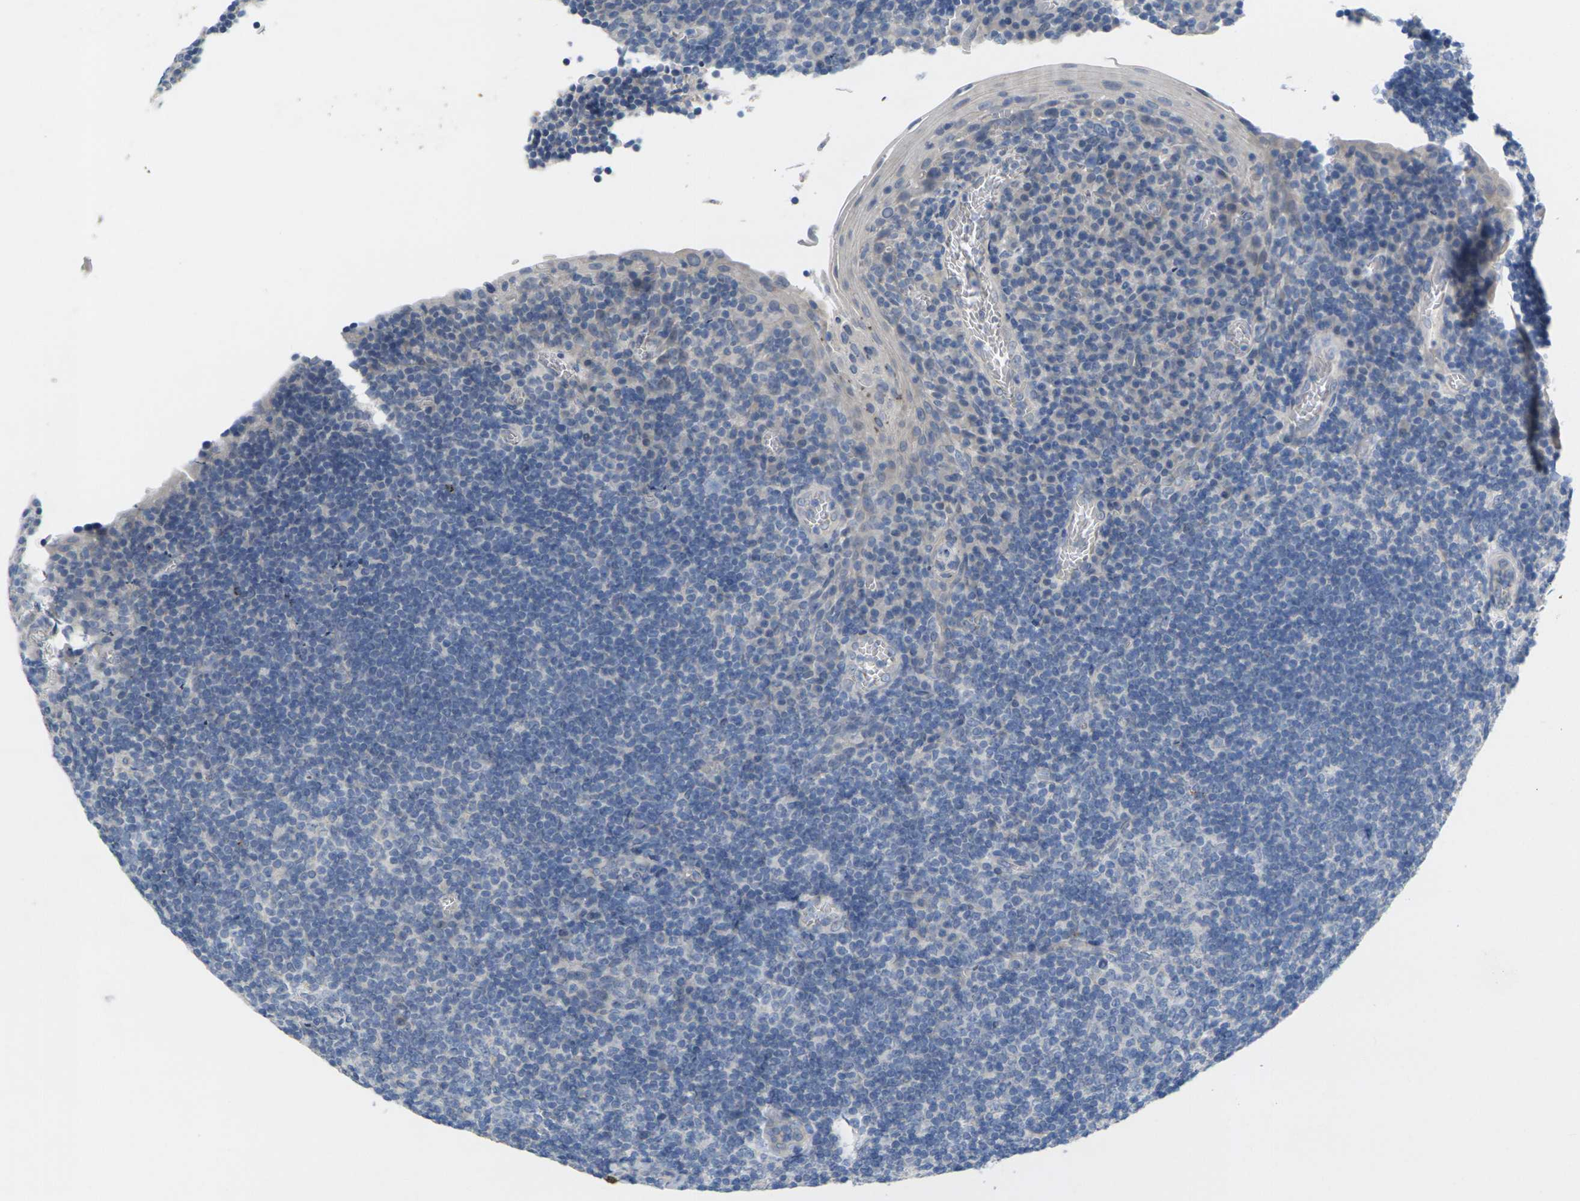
{"staining": {"intensity": "negative", "quantity": "none", "location": "none"}, "tissue": "tonsil", "cell_type": "Germinal center cells", "image_type": "normal", "snomed": [{"axis": "morphology", "description": "Normal tissue, NOS"}, {"axis": "topography", "description": "Tonsil"}], "caption": "Immunohistochemical staining of unremarkable human tonsil exhibits no significant expression in germinal center cells.", "gene": "TNNI3", "patient": {"sex": "male", "age": 37}}